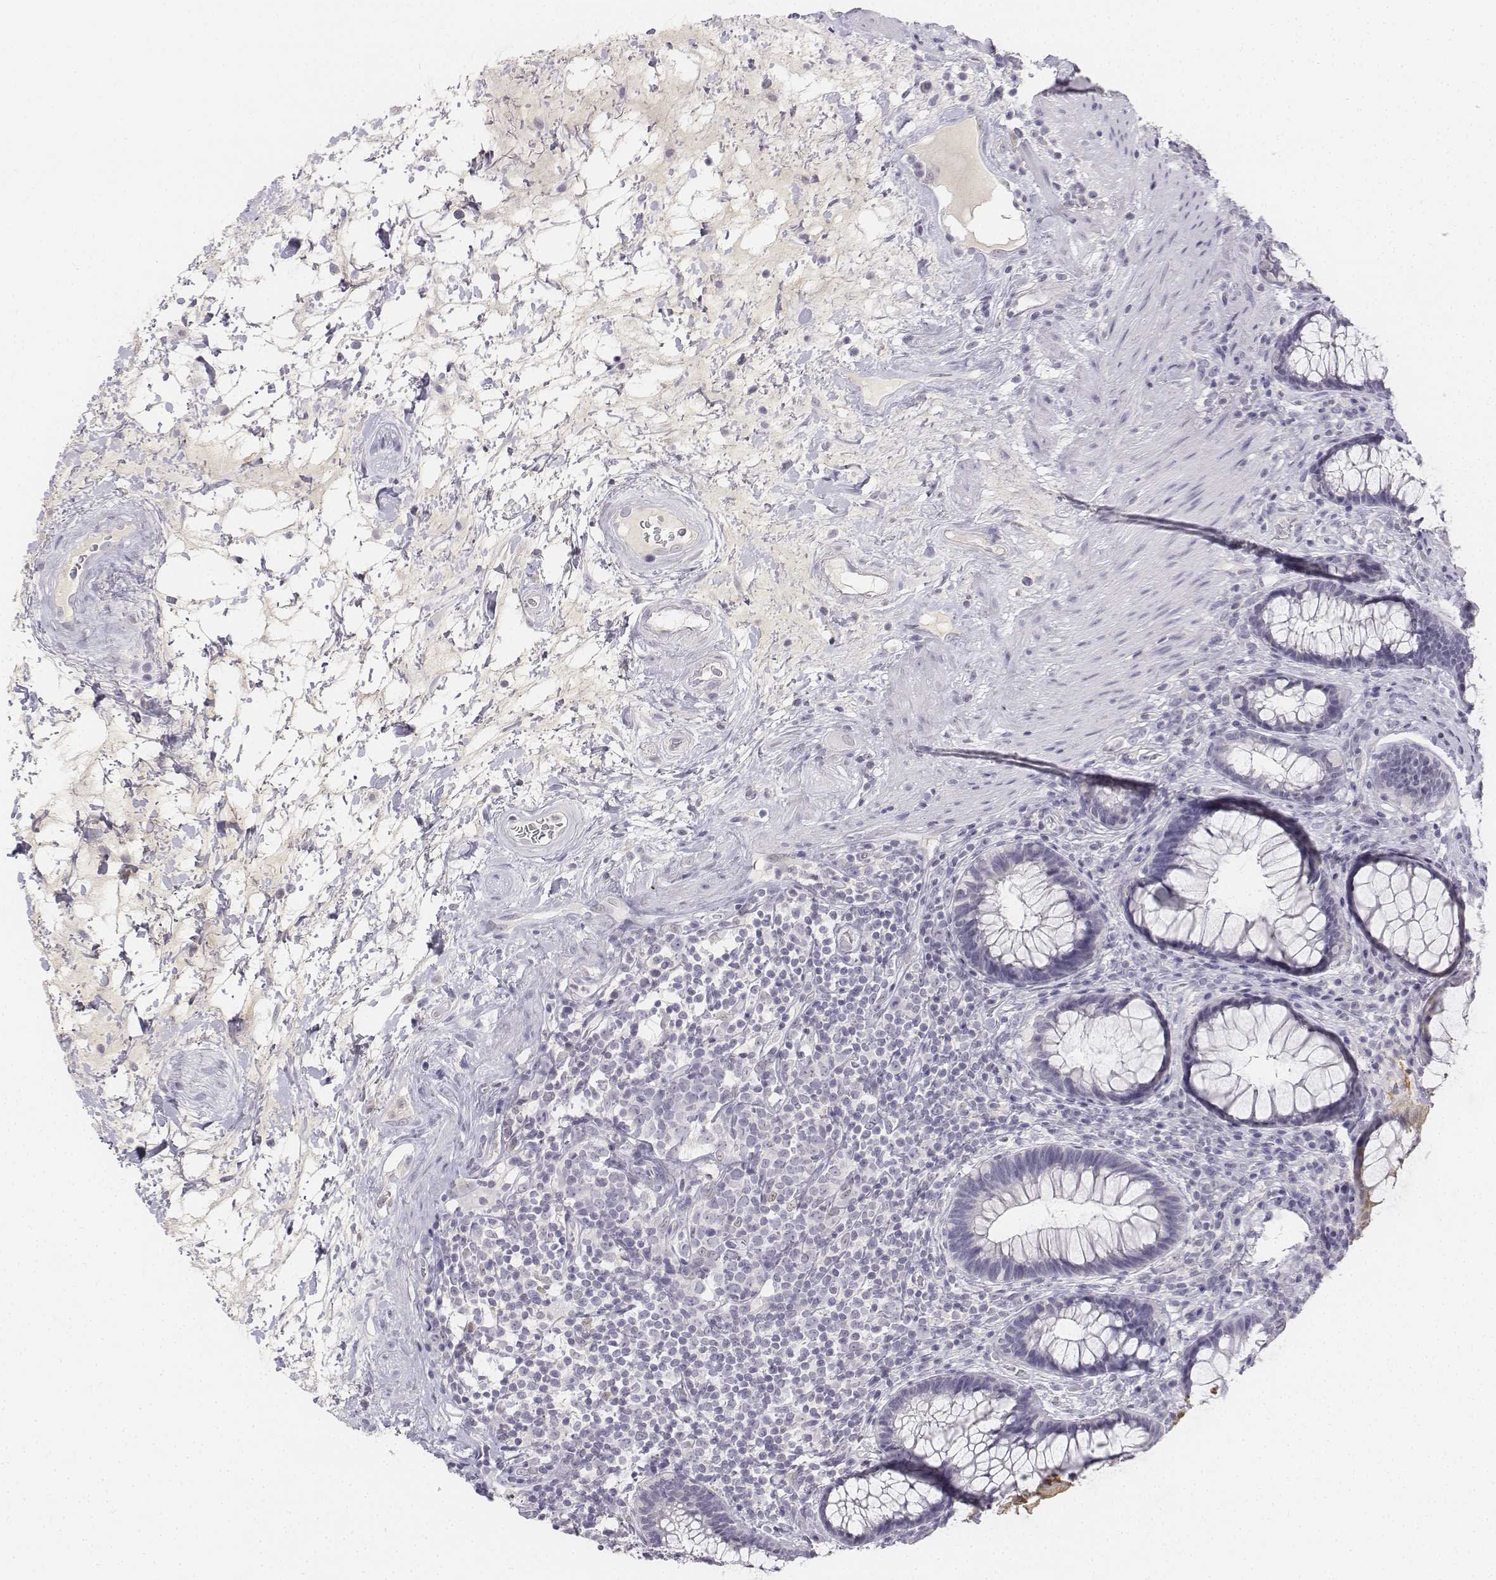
{"staining": {"intensity": "moderate", "quantity": "<25%", "location": "cytoplasmic/membranous"}, "tissue": "rectum", "cell_type": "Glandular cells", "image_type": "normal", "snomed": [{"axis": "morphology", "description": "Normal tissue, NOS"}, {"axis": "topography", "description": "Rectum"}], "caption": "This photomicrograph shows normal rectum stained with immunohistochemistry to label a protein in brown. The cytoplasmic/membranous of glandular cells show moderate positivity for the protein. Nuclei are counter-stained blue.", "gene": "UCN2", "patient": {"sex": "male", "age": 72}}